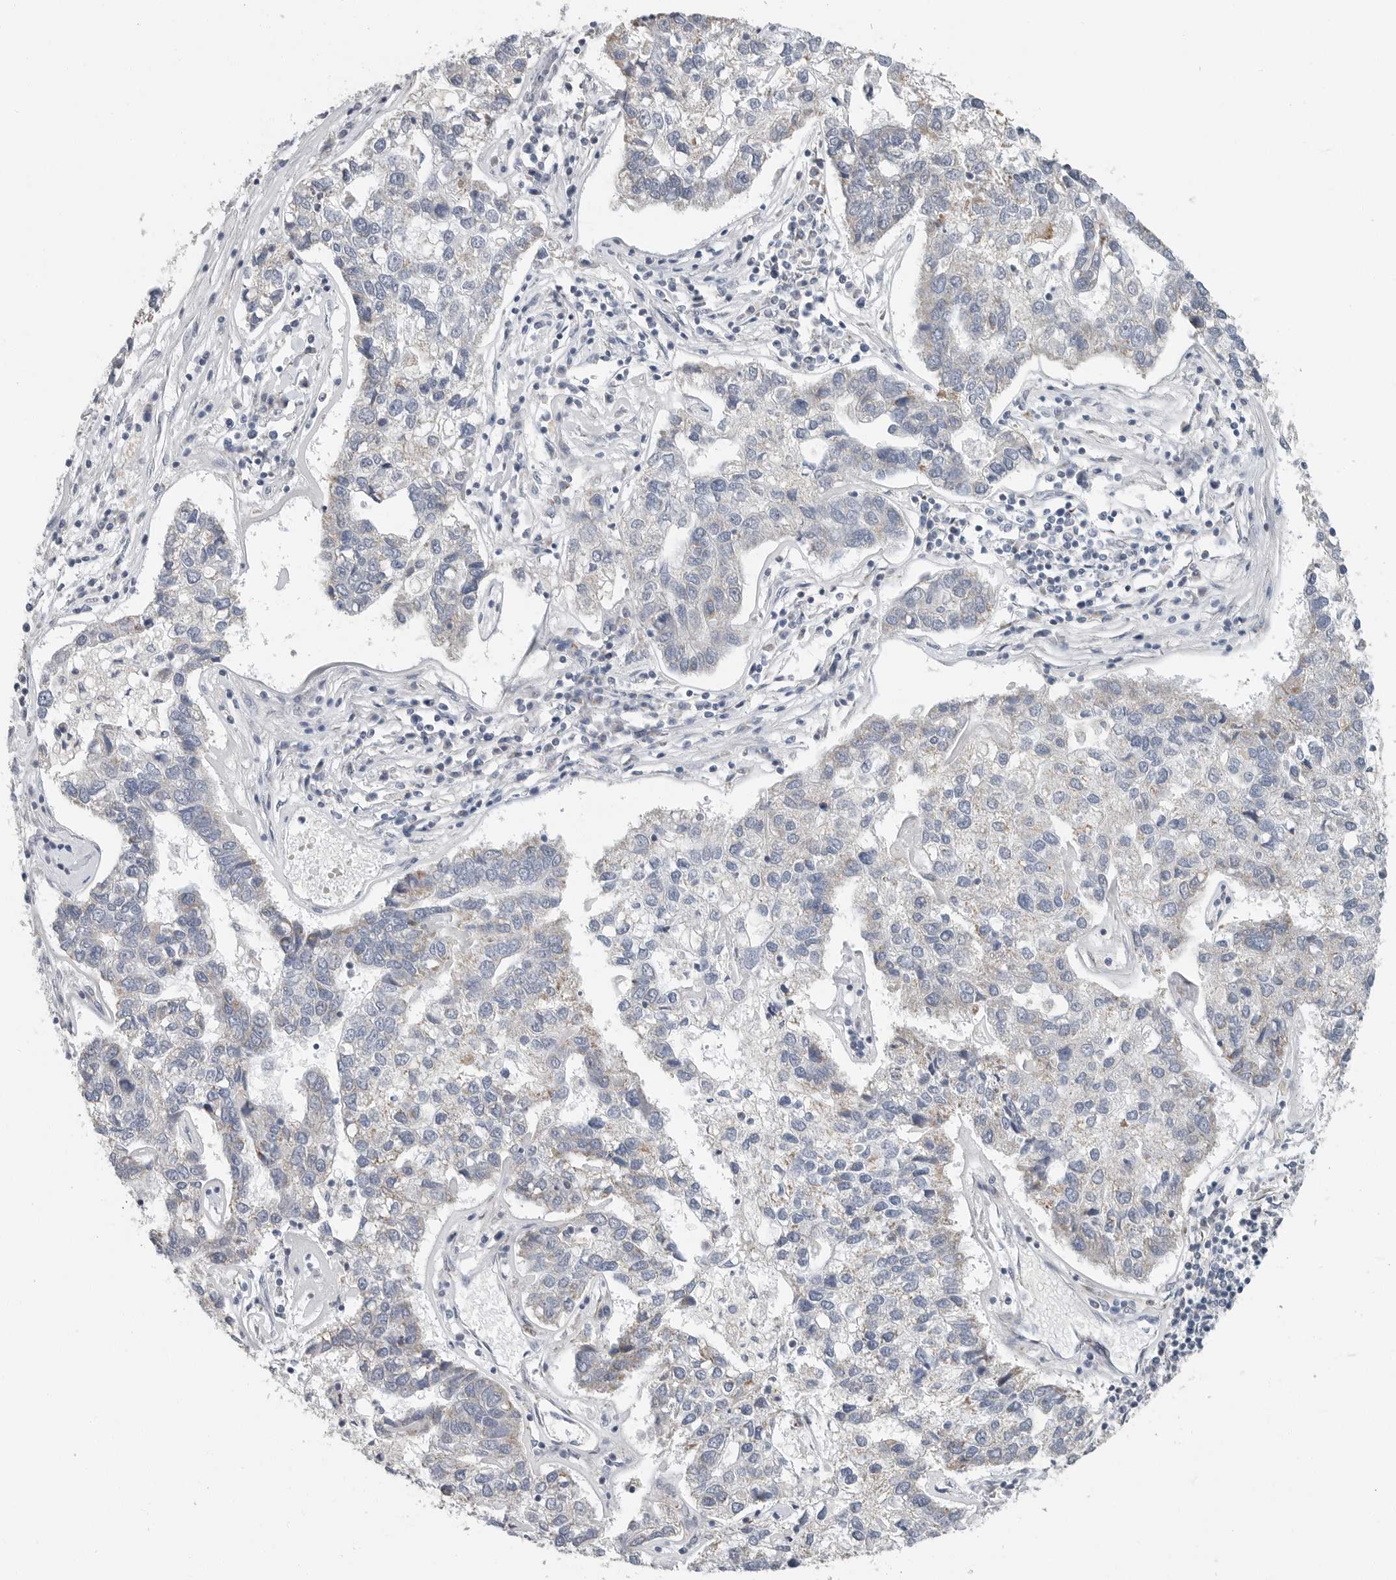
{"staining": {"intensity": "negative", "quantity": "none", "location": "none"}, "tissue": "pancreatic cancer", "cell_type": "Tumor cells", "image_type": "cancer", "snomed": [{"axis": "morphology", "description": "Adenocarcinoma, NOS"}, {"axis": "topography", "description": "Pancreas"}], "caption": "Human pancreatic cancer (adenocarcinoma) stained for a protein using IHC displays no expression in tumor cells.", "gene": "PLN", "patient": {"sex": "female", "age": 61}}